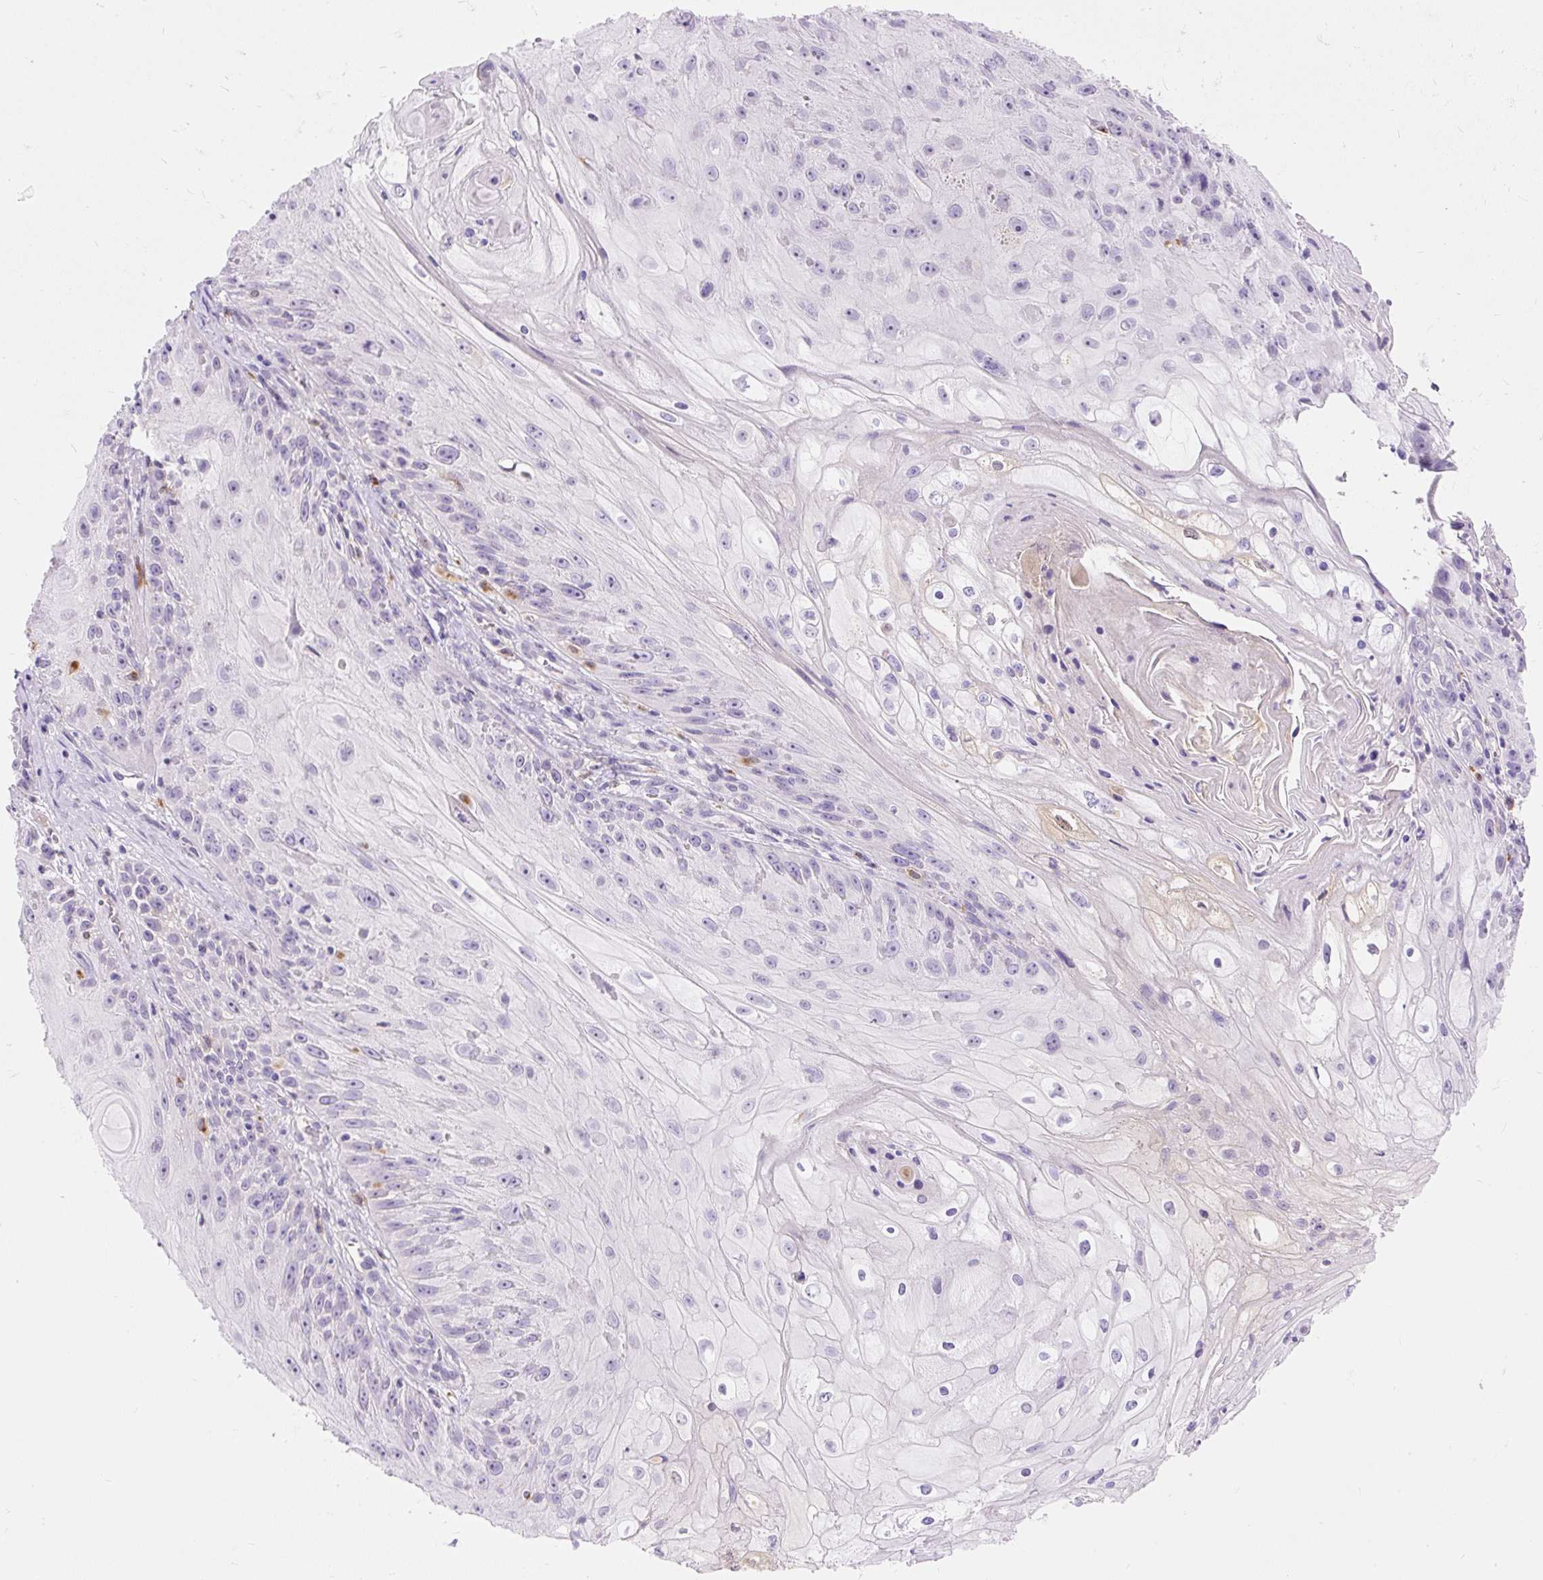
{"staining": {"intensity": "negative", "quantity": "none", "location": "none"}, "tissue": "skin cancer", "cell_type": "Tumor cells", "image_type": "cancer", "snomed": [{"axis": "morphology", "description": "Squamous cell carcinoma, NOS"}, {"axis": "topography", "description": "Skin"}, {"axis": "topography", "description": "Vulva"}], "caption": "Tumor cells show no significant protein expression in skin cancer.", "gene": "TMEM150C", "patient": {"sex": "female", "age": 76}}